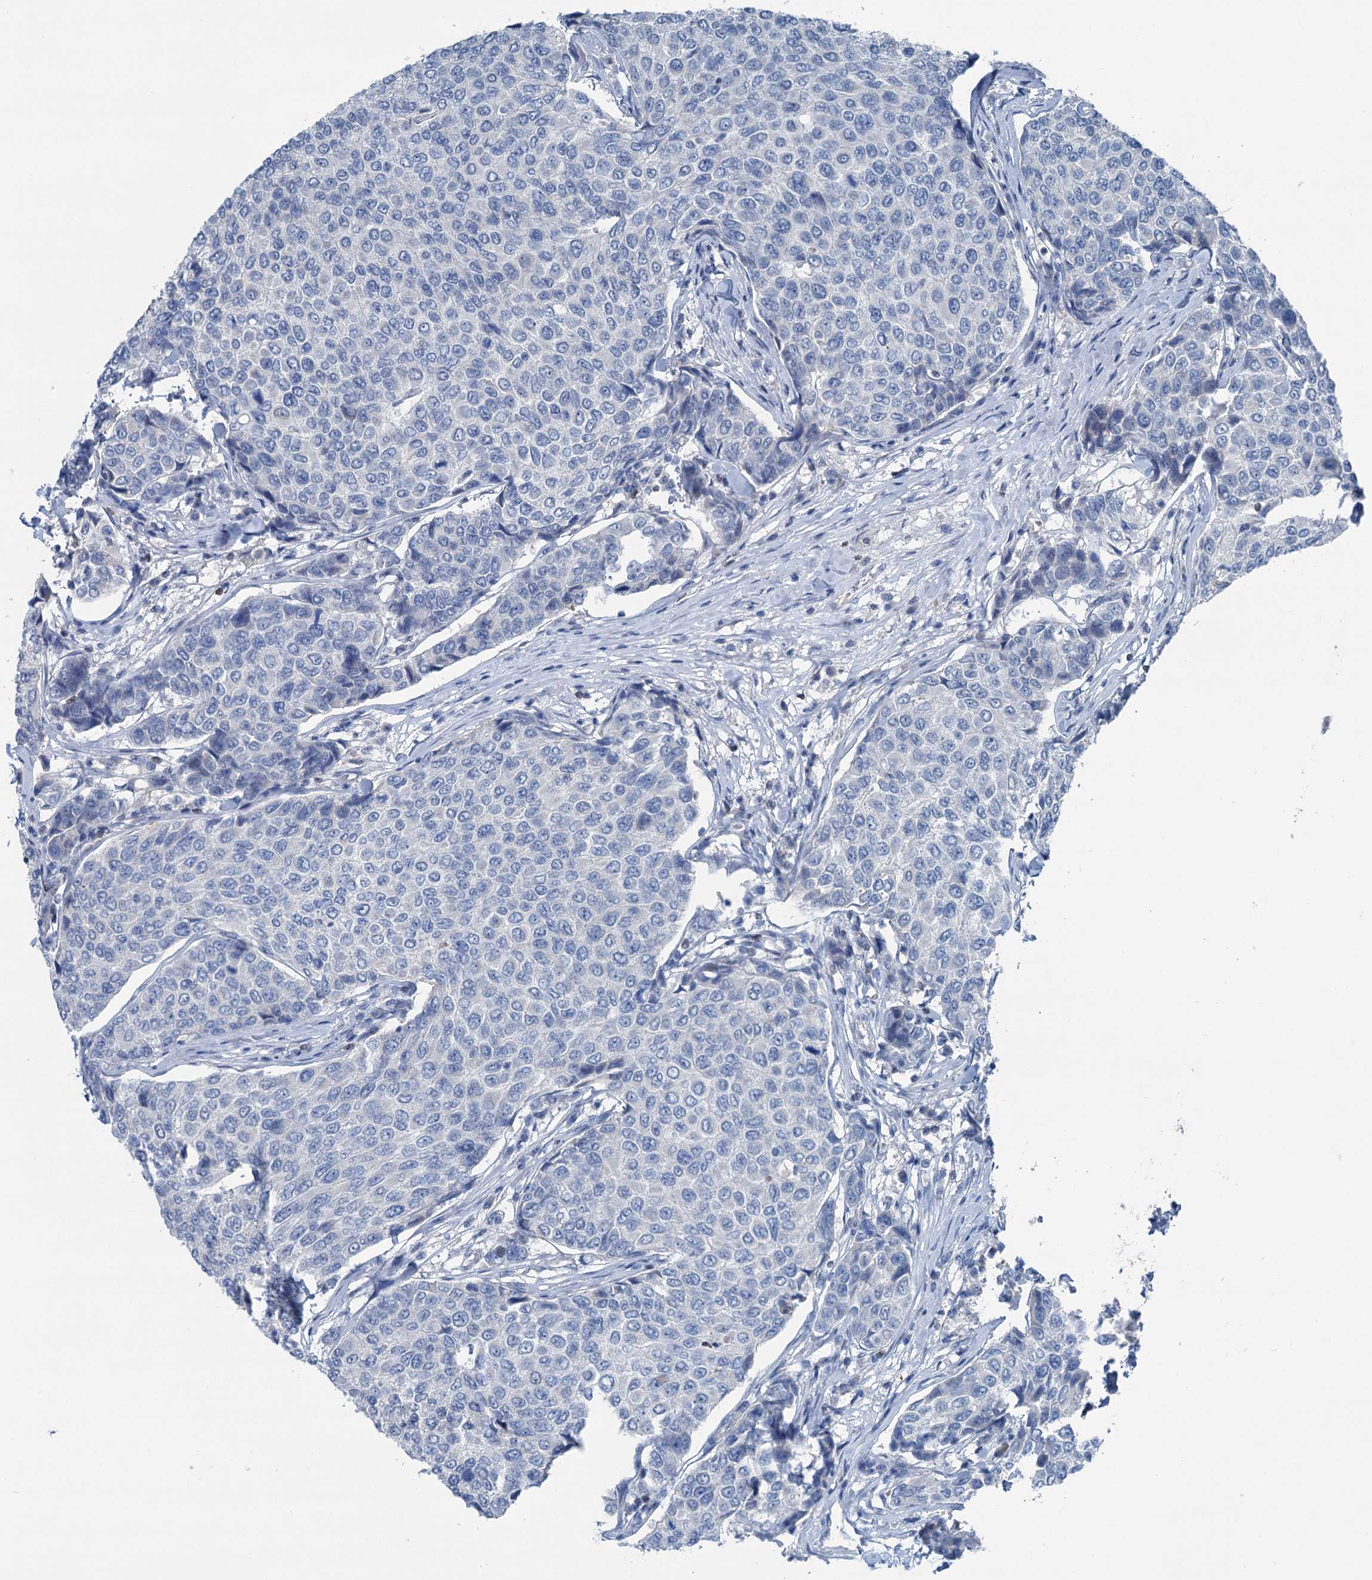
{"staining": {"intensity": "negative", "quantity": "none", "location": "none"}, "tissue": "breast cancer", "cell_type": "Tumor cells", "image_type": "cancer", "snomed": [{"axis": "morphology", "description": "Duct carcinoma"}, {"axis": "topography", "description": "Breast"}], "caption": "There is no significant positivity in tumor cells of breast intraductal carcinoma.", "gene": "ELP4", "patient": {"sex": "female", "age": 55}}